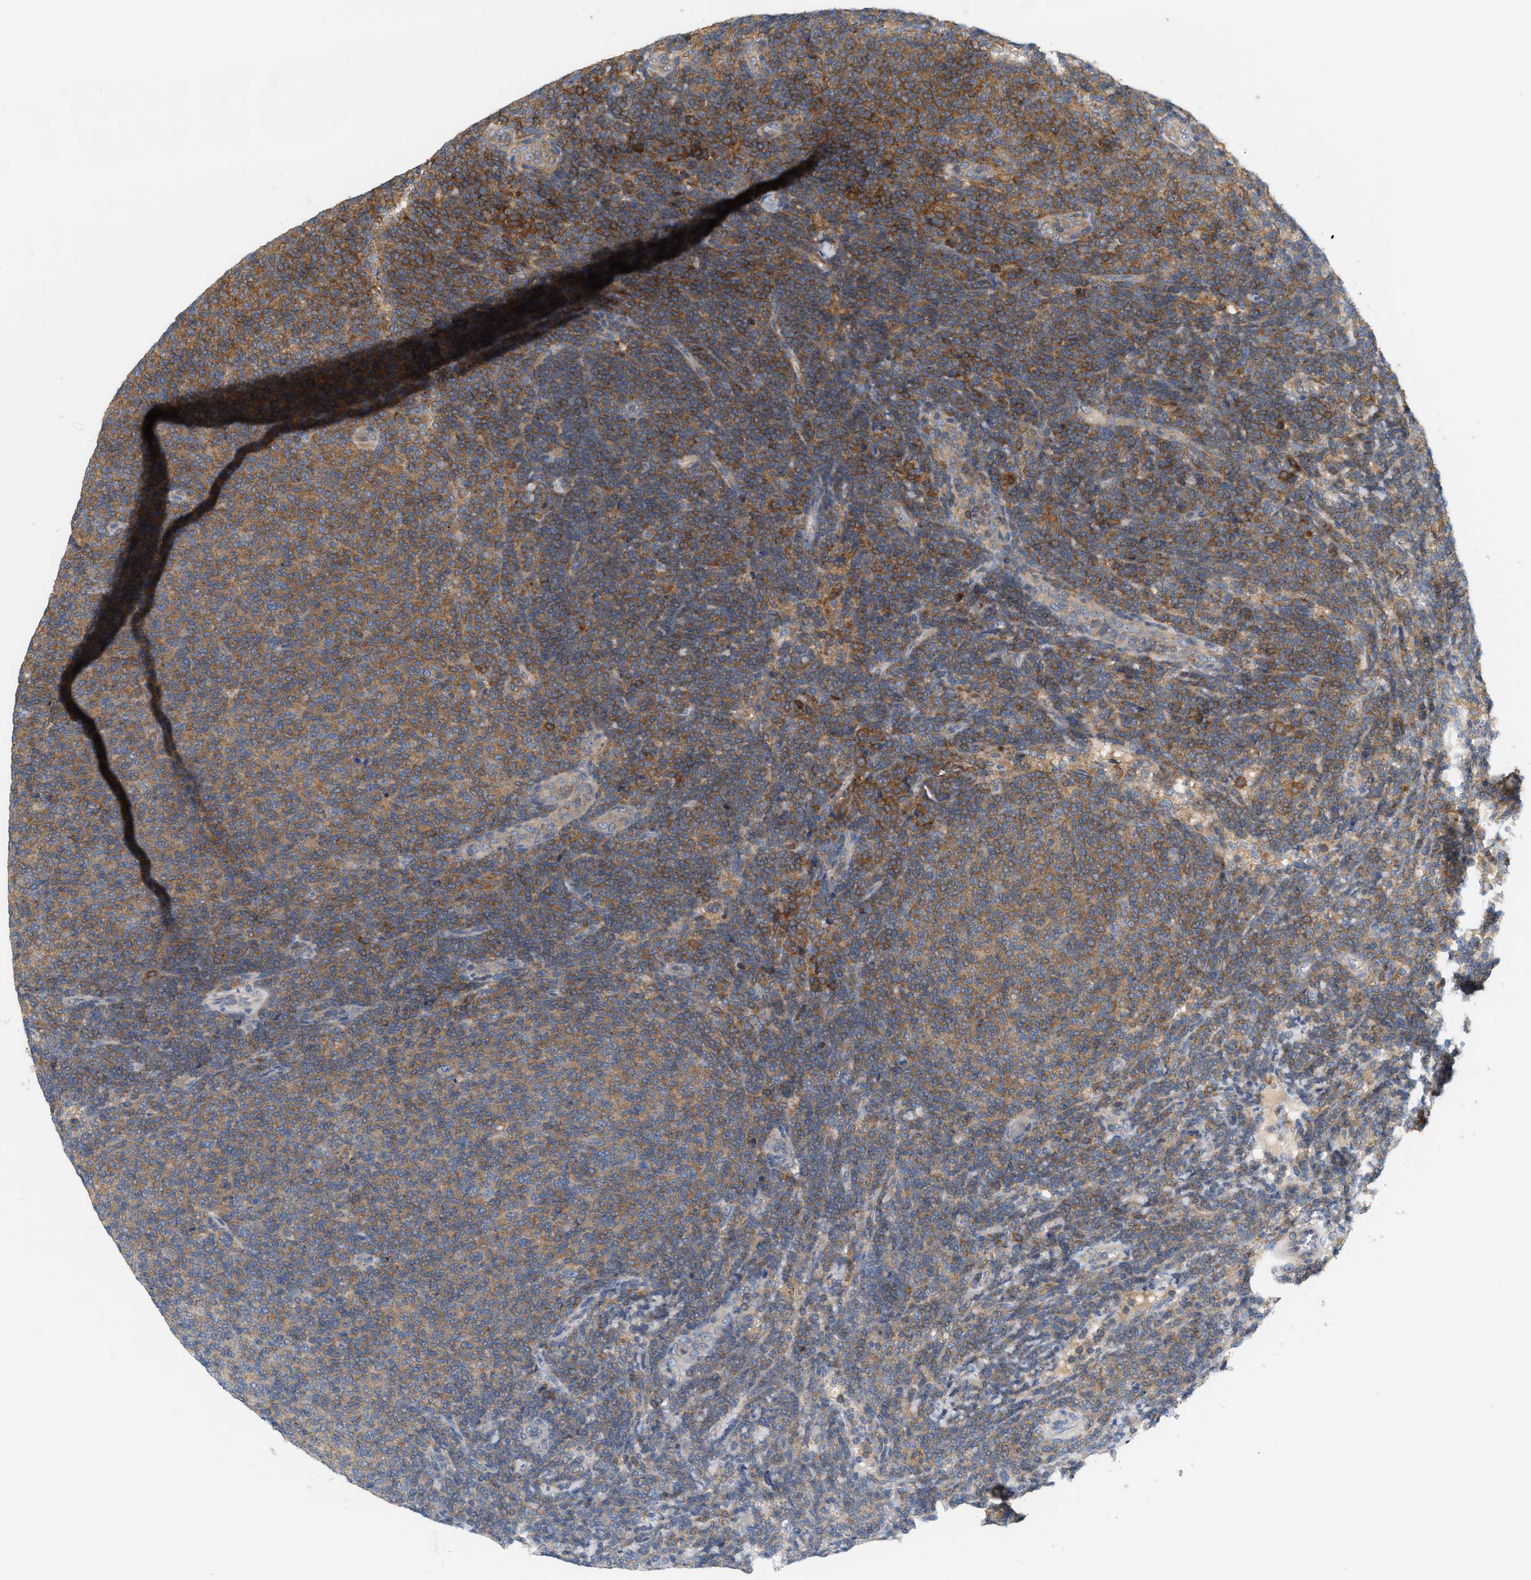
{"staining": {"intensity": "moderate", "quantity": ">75%", "location": "cytoplasmic/membranous"}, "tissue": "lymphoma", "cell_type": "Tumor cells", "image_type": "cancer", "snomed": [{"axis": "morphology", "description": "Malignant lymphoma, non-Hodgkin's type, Low grade"}, {"axis": "topography", "description": "Lymph node"}], "caption": "Immunohistochemical staining of low-grade malignant lymphoma, non-Hodgkin's type shows moderate cytoplasmic/membranous protein expression in about >75% of tumor cells.", "gene": "DBNL", "patient": {"sex": "male", "age": 66}}